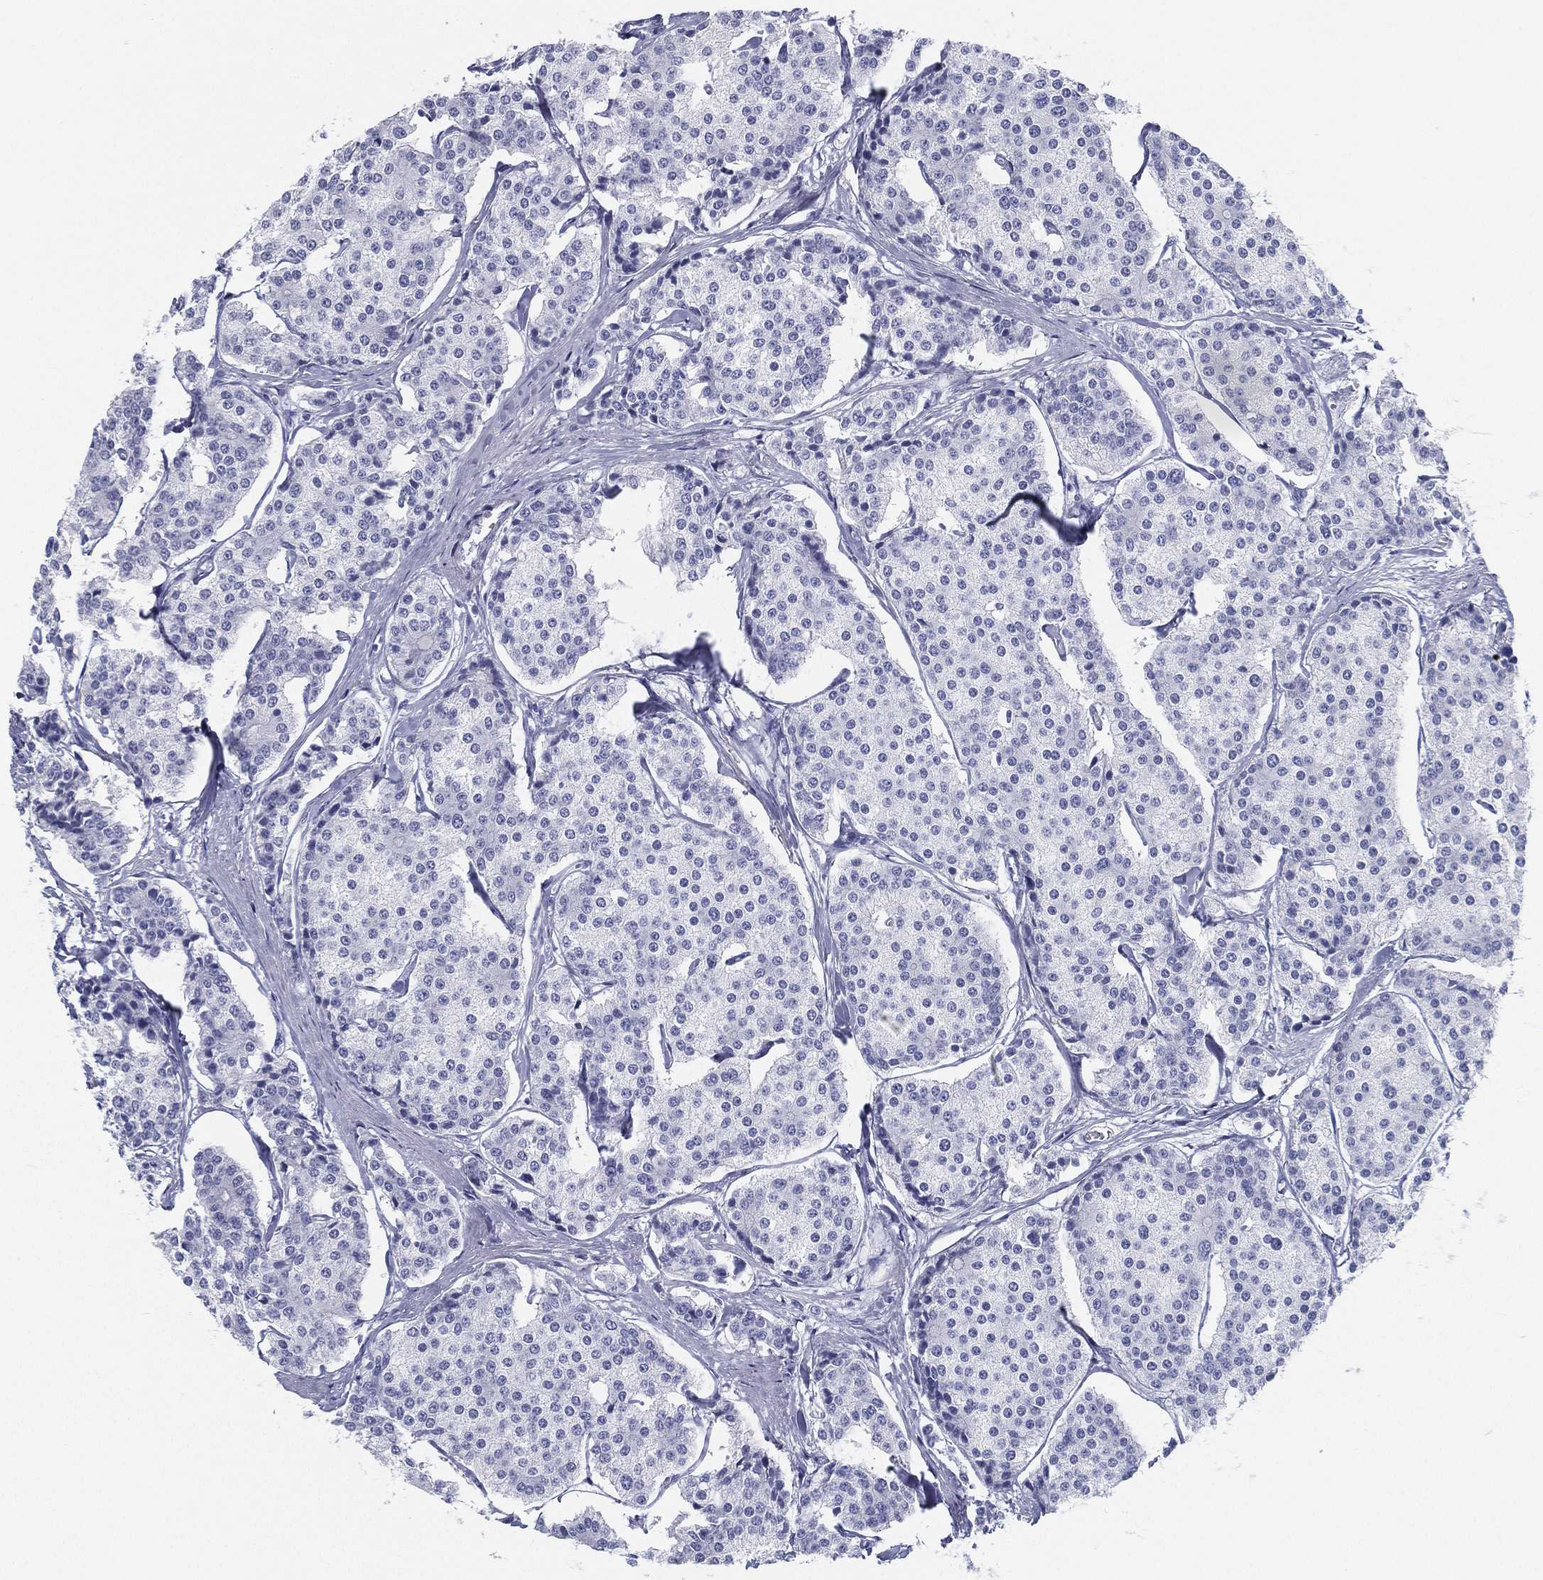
{"staining": {"intensity": "negative", "quantity": "none", "location": "none"}, "tissue": "carcinoid", "cell_type": "Tumor cells", "image_type": "cancer", "snomed": [{"axis": "morphology", "description": "Carcinoid, malignant, NOS"}, {"axis": "topography", "description": "Small intestine"}], "caption": "This is an immunohistochemistry (IHC) photomicrograph of carcinoid (malignant). There is no expression in tumor cells.", "gene": "ATP1B2", "patient": {"sex": "female", "age": 65}}